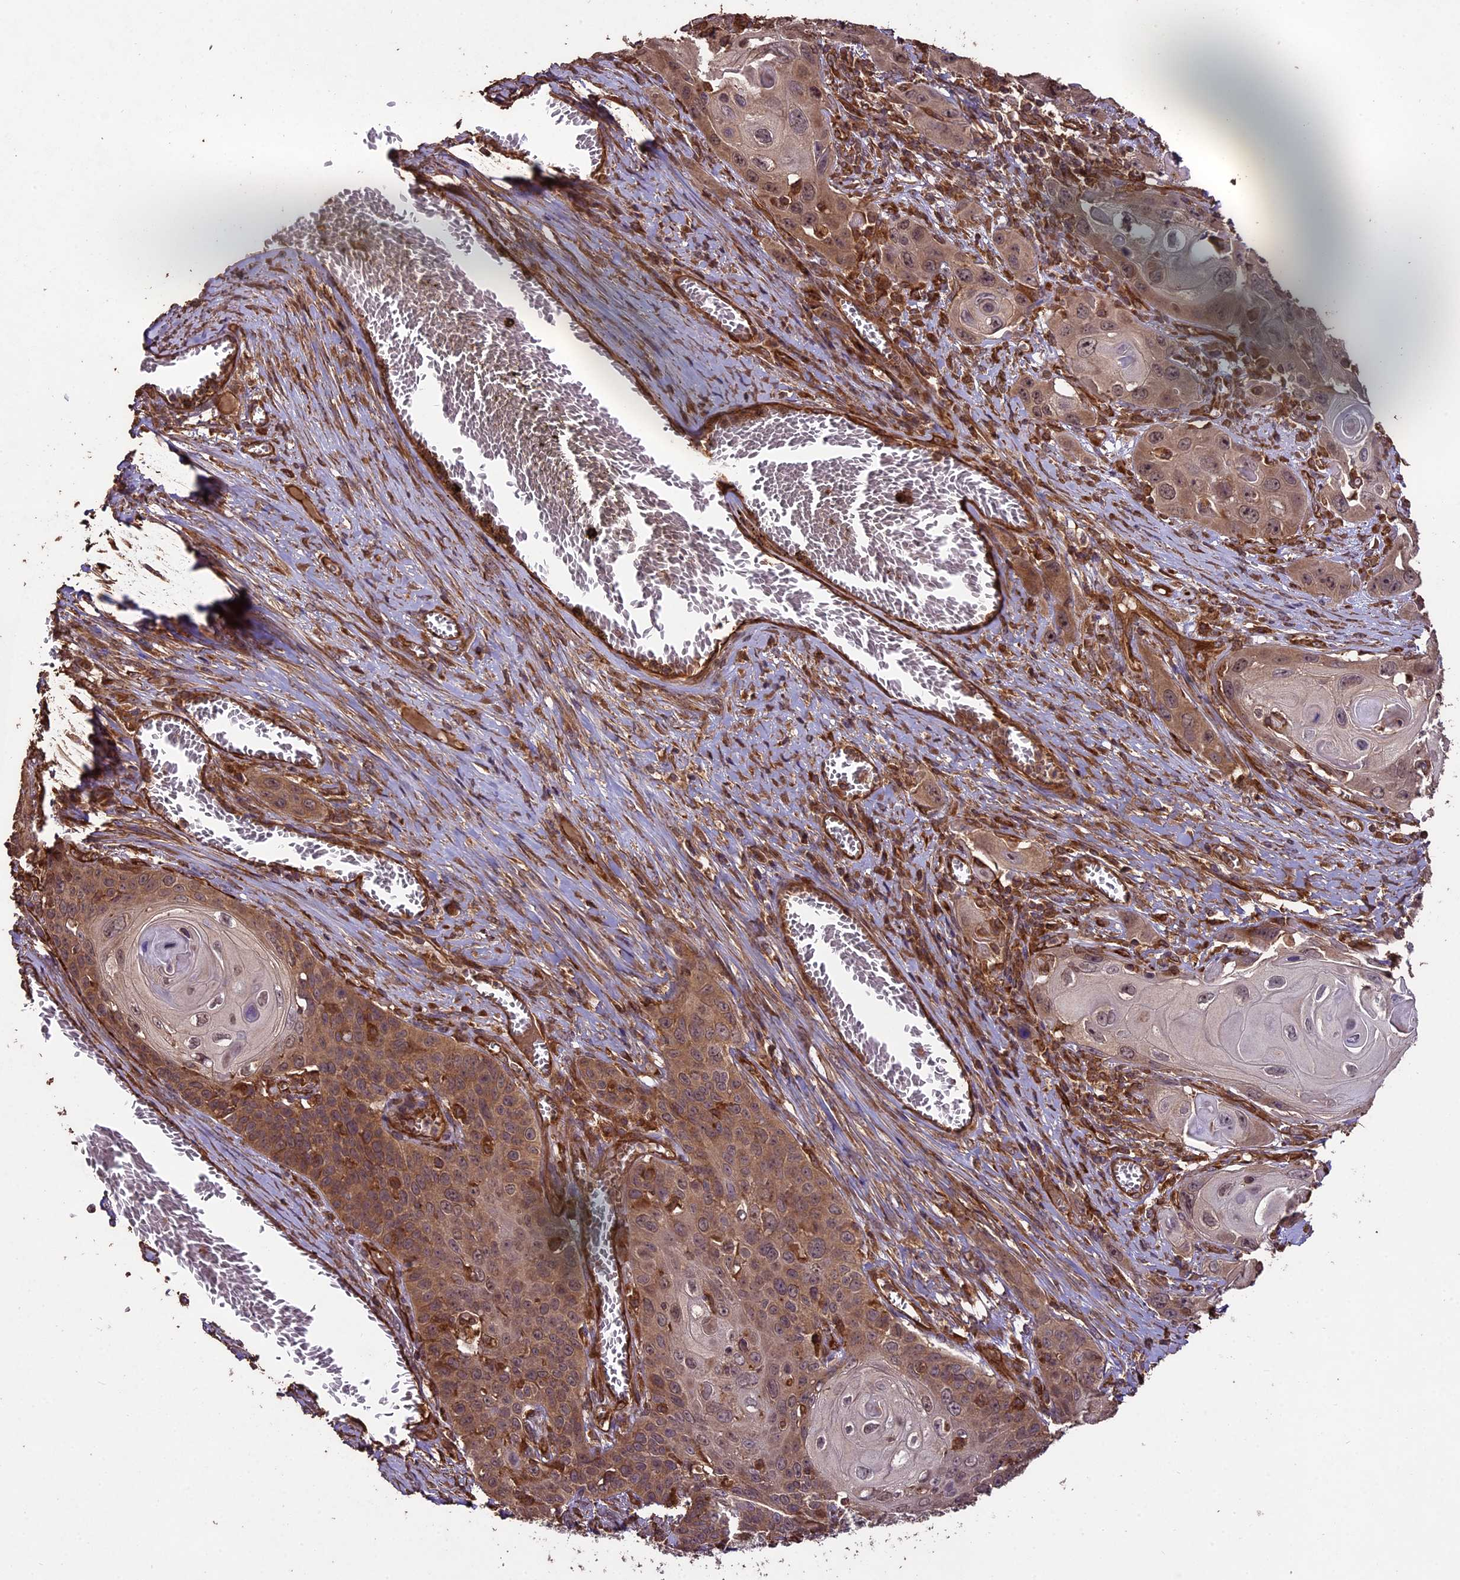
{"staining": {"intensity": "moderate", "quantity": ">75%", "location": "cytoplasmic/membranous"}, "tissue": "skin cancer", "cell_type": "Tumor cells", "image_type": "cancer", "snomed": [{"axis": "morphology", "description": "Squamous cell carcinoma, NOS"}, {"axis": "topography", "description": "Skin"}], "caption": "Tumor cells reveal medium levels of moderate cytoplasmic/membranous positivity in about >75% of cells in human skin cancer (squamous cell carcinoma).", "gene": "TTLL10", "patient": {"sex": "male", "age": 55}}